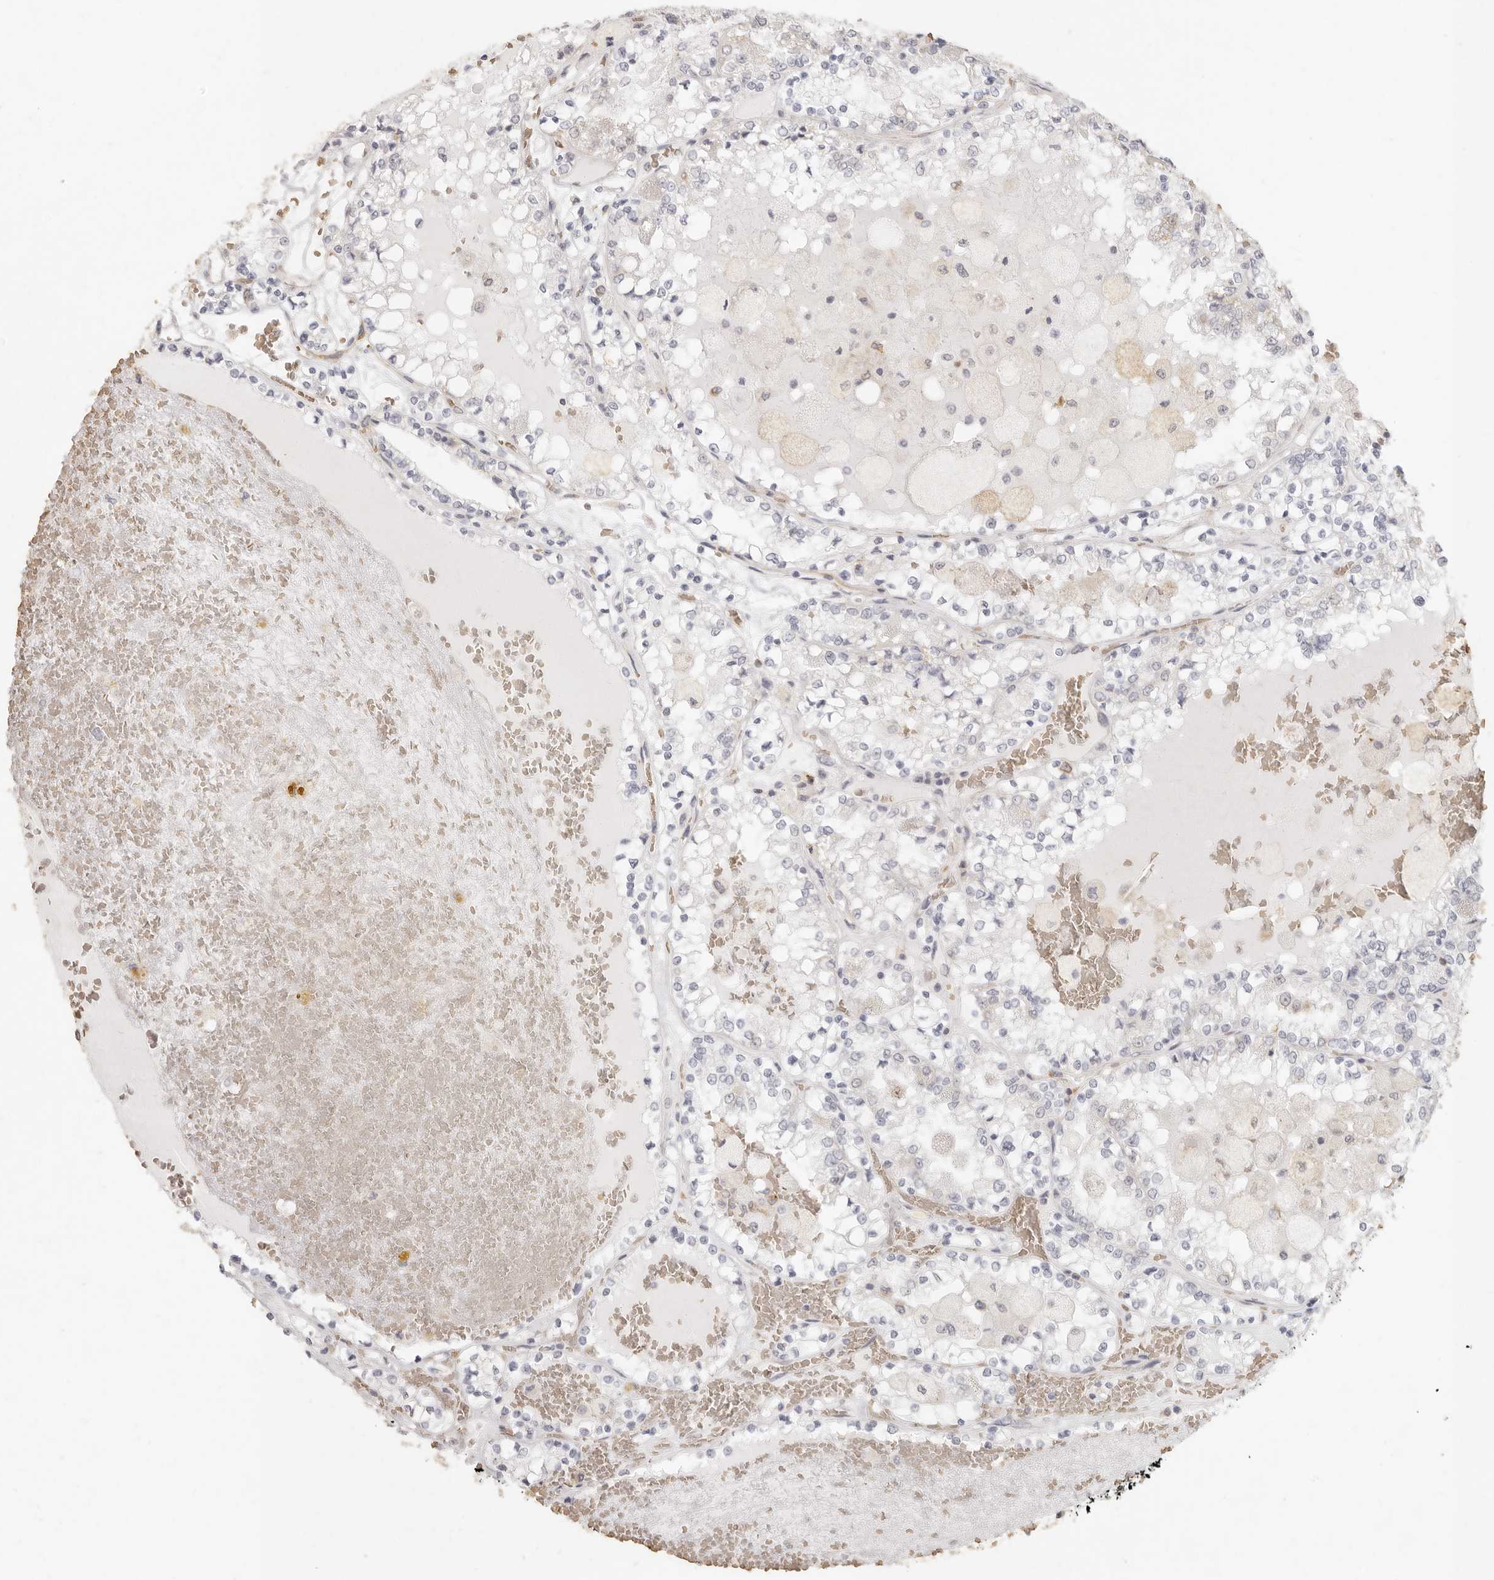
{"staining": {"intensity": "negative", "quantity": "none", "location": "none"}, "tissue": "renal cancer", "cell_type": "Tumor cells", "image_type": "cancer", "snomed": [{"axis": "morphology", "description": "Adenocarcinoma, NOS"}, {"axis": "topography", "description": "Kidney"}], "caption": "Immunohistochemical staining of human renal adenocarcinoma shows no significant positivity in tumor cells. (Immunohistochemistry, brightfield microscopy, high magnification).", "gene": "NIBAN1", "patient": {"sex": "female", "age": 56}}